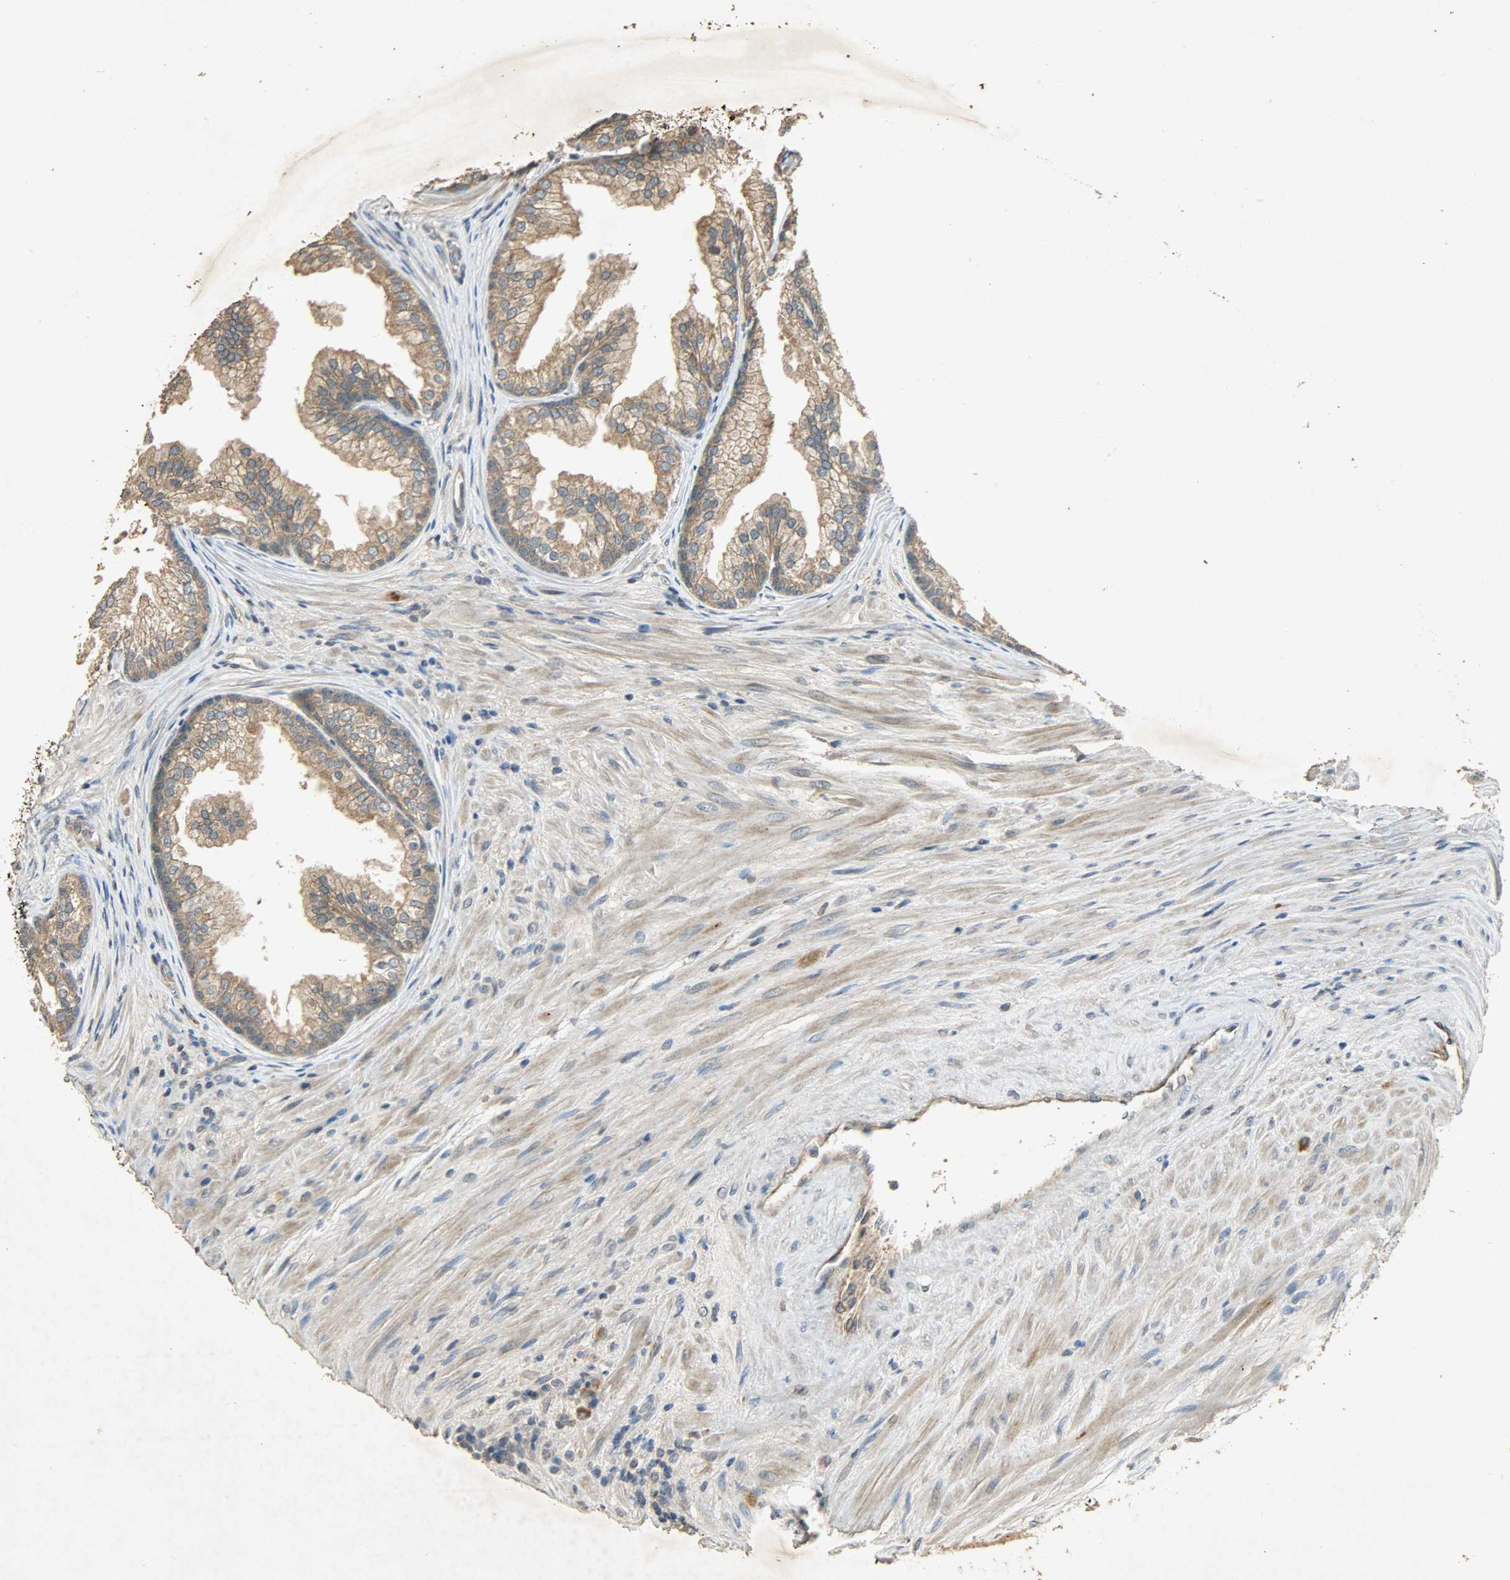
{"staining": {"intensity": "moderate", "quantity": ">75%", "location": "cytoplasmic/membranous"}, "tissue": "prostate", "cell_type": "Glandular cells", "image_type": "normal", "snomed": [{"axis": "morphology", "description": "Normal tissue, NOS"}, {"axis": "topography", "description": "Prostate"}], "caption": "Immunohistochemical staining of normal human prostate shows medium levels of moderate cytoplasmic/membranous staining in about >75% of glandular cells.", "gene": "ATP2B1", "patient": {"sex": "male", "age": 76}}